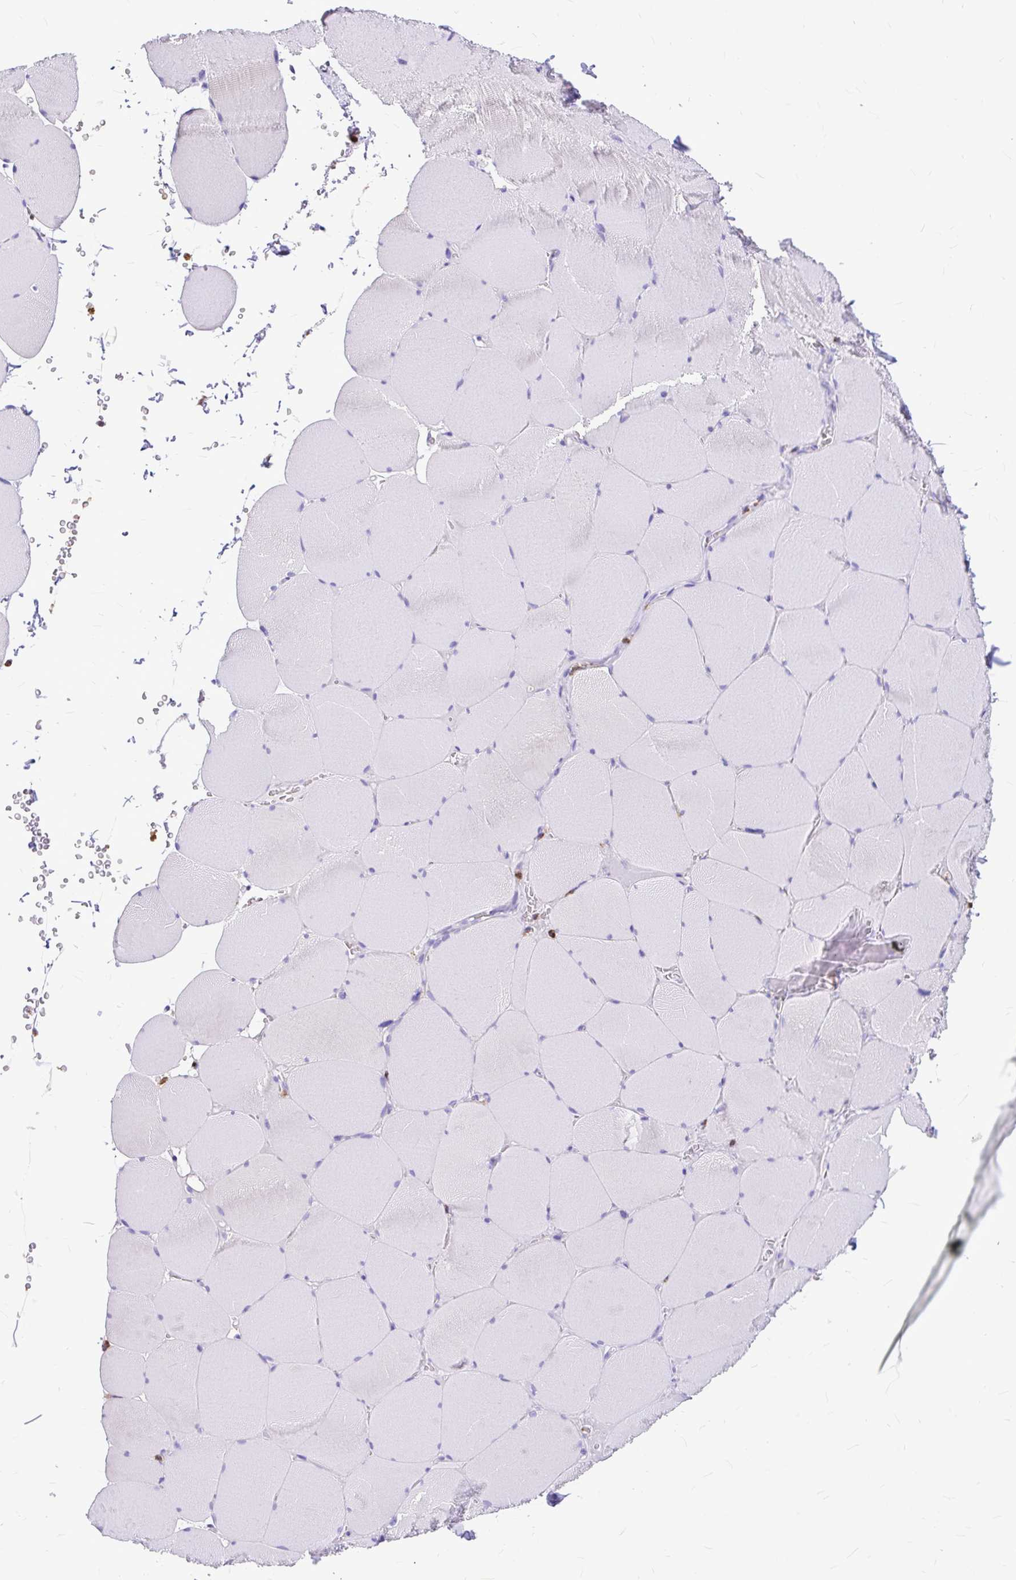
{"staining": {"intensity": "negative", "quantity": "none", "location": "none"}, "tissue": "skeletal muscle", "cell_type": "Myocytes", "image_type": "normal", "snomed": [{"axis": "morphology", "description": "Normal tissue, NOS"}, {"axis": "topography", "description": "Skeletal muscle"}, {"axis": "topography", "description": "Head-Neck"}], "caption": "DAB immunohistochemical staining of benign human skeletal muscle displays no significant expression in myocytes. (Brightfield microscopy of DAB (3,3'-diaminobenzidine) IHC at high magnification).", "gene": "CLEC1B", "patient": {"sex": "male", "age": 66}}